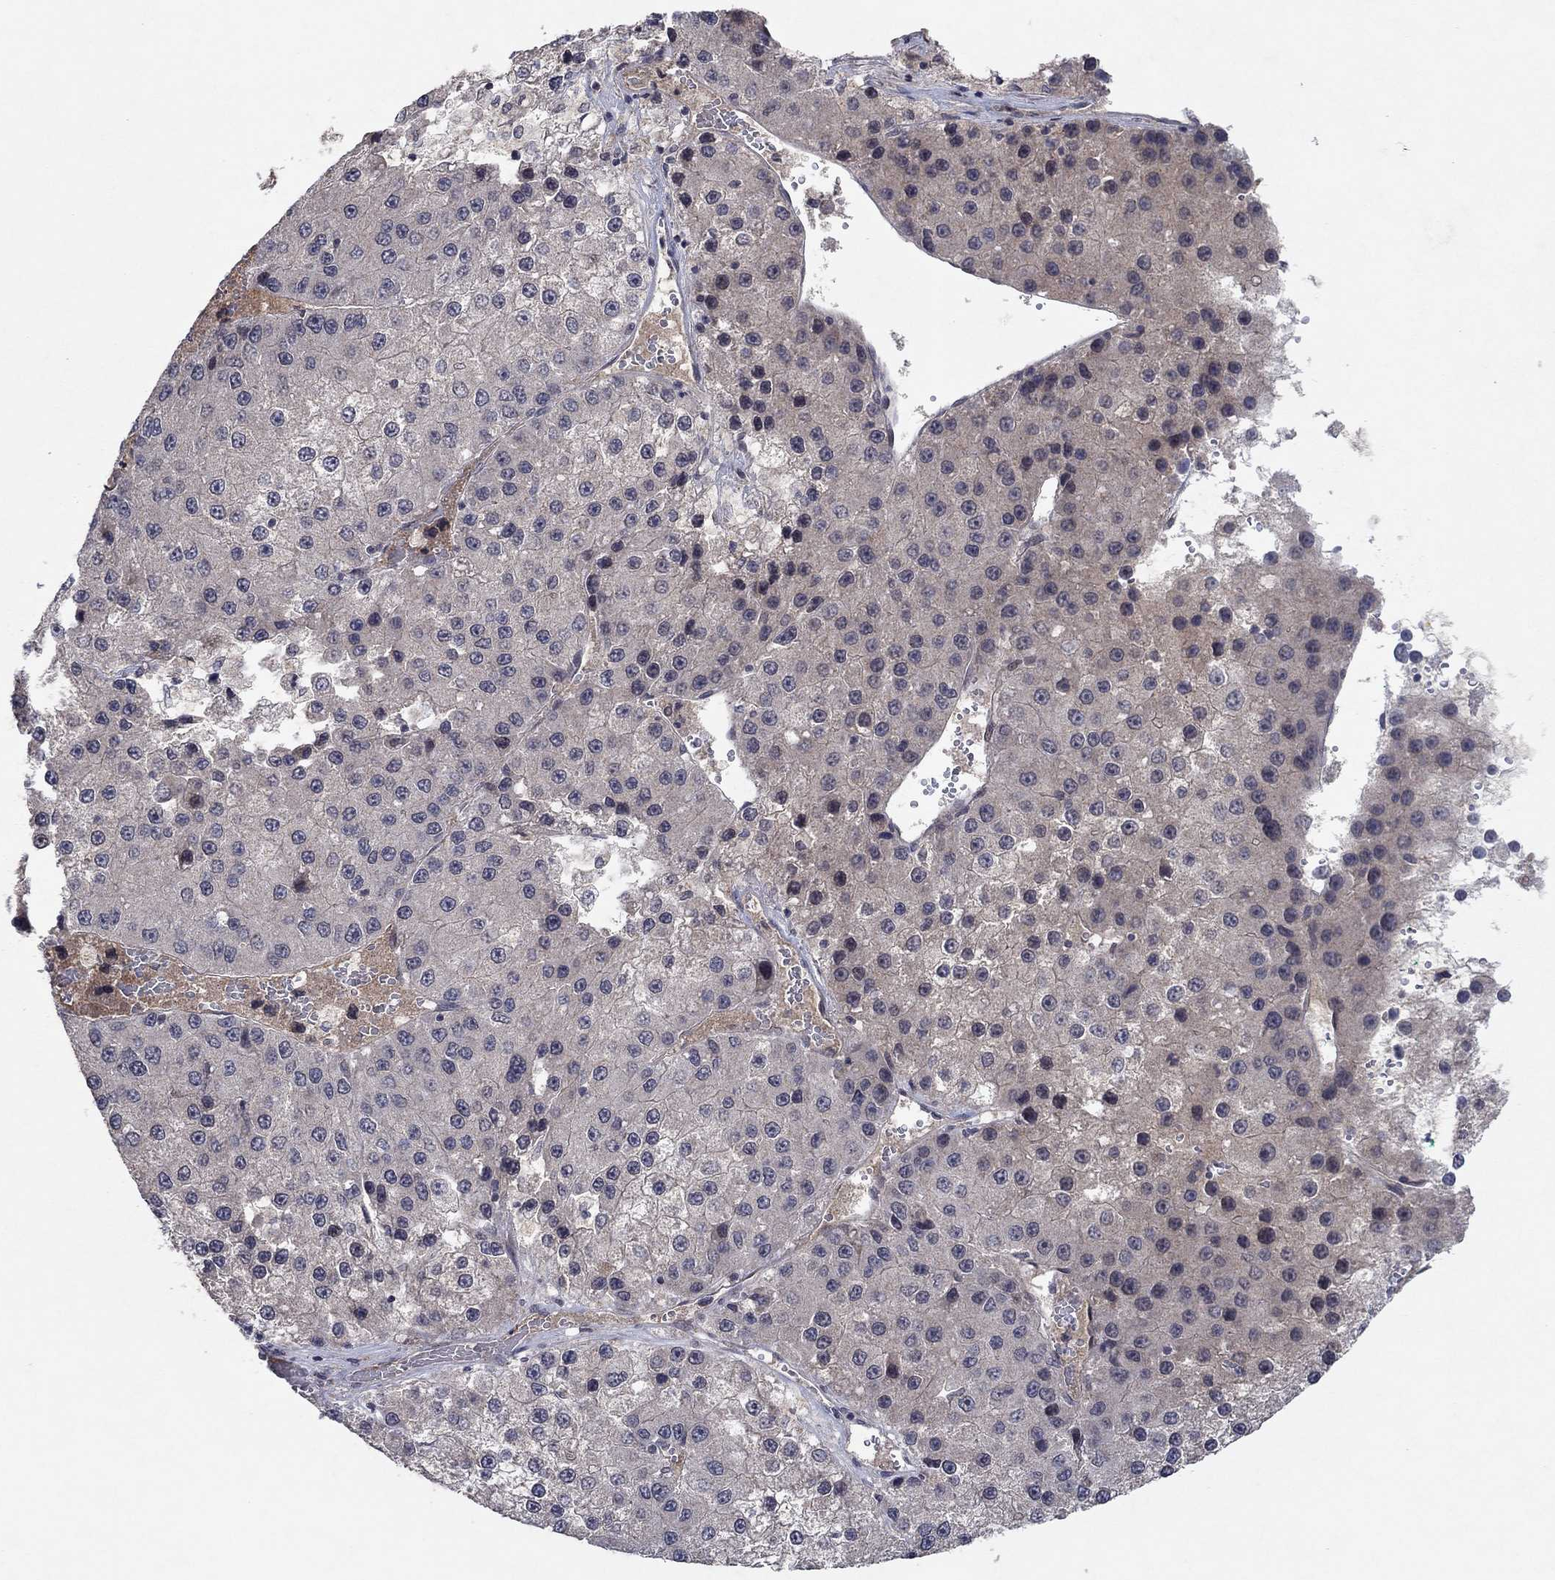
{"staining": {"intensity": "negative", "quantity": "none", "location": "none"}, "tissue": "liver cancer", "cell_type": "Tumor cells", "image_type": "cancer", "snomed": [{"axis": "morphology", "description": "Carcinoma, Hepatocellular, NOS"}, {"axis": "topography", "description": "Liver"}], "caption": "IHC histopathology image of neoplastic tissue: liver hepatocellular carcinoma stained with DAB exhibits no significant protein staining in tumor cells.", "gene": "IL4", "patient": {"sex": "female", "age": 73}}